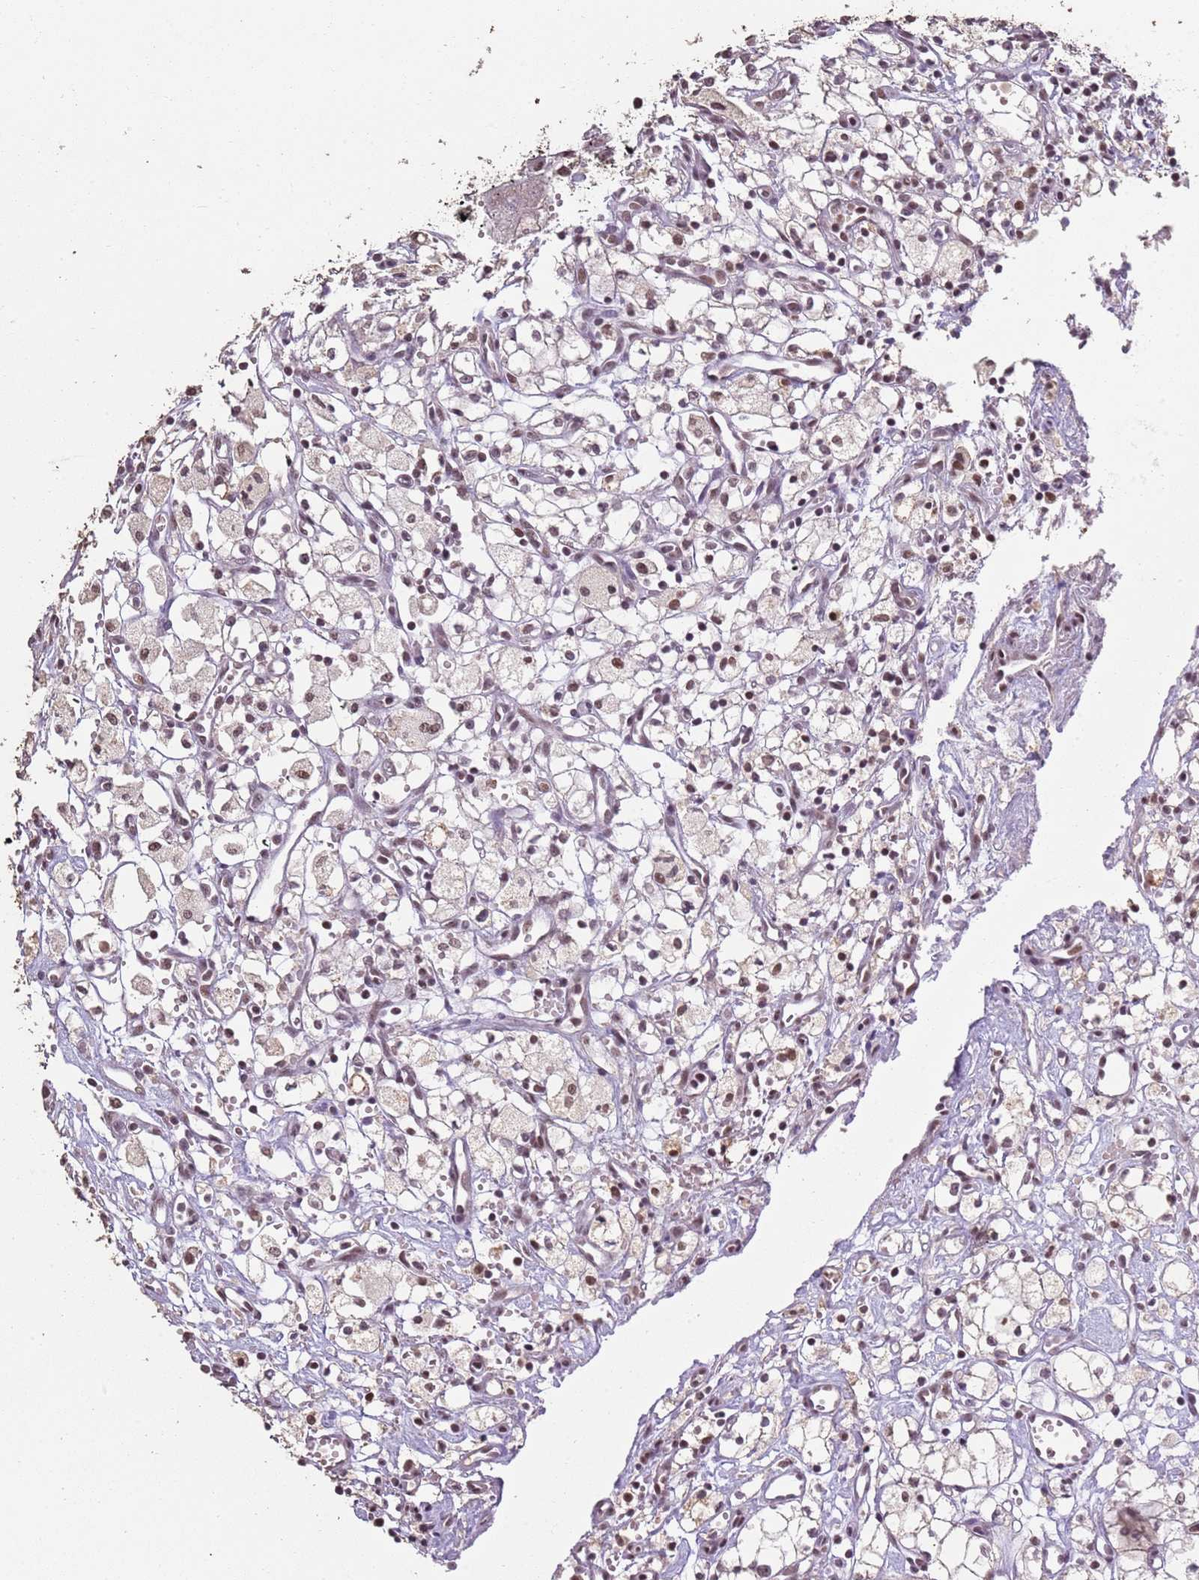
{"staining": {"intensity": "moderate", "quantity": ">75%", "location": "nuclear"}, "tissue": "renal cancer", "cell_type": "Tumor cells", "image_type": "cancer", "snomed": [{"axis": "morphology", "description": "Adenocarcinoma, NOS"}, {"axis": "topography", "description": "Kidney"}], "caption": "The image reveals a brown stain indicating the presence of a protein in the nuclear of tumor cells in renal cancer (adenocarcinoma).", "gene": "ARL14EP", "patient": {"sex": "male", "age": 59}}